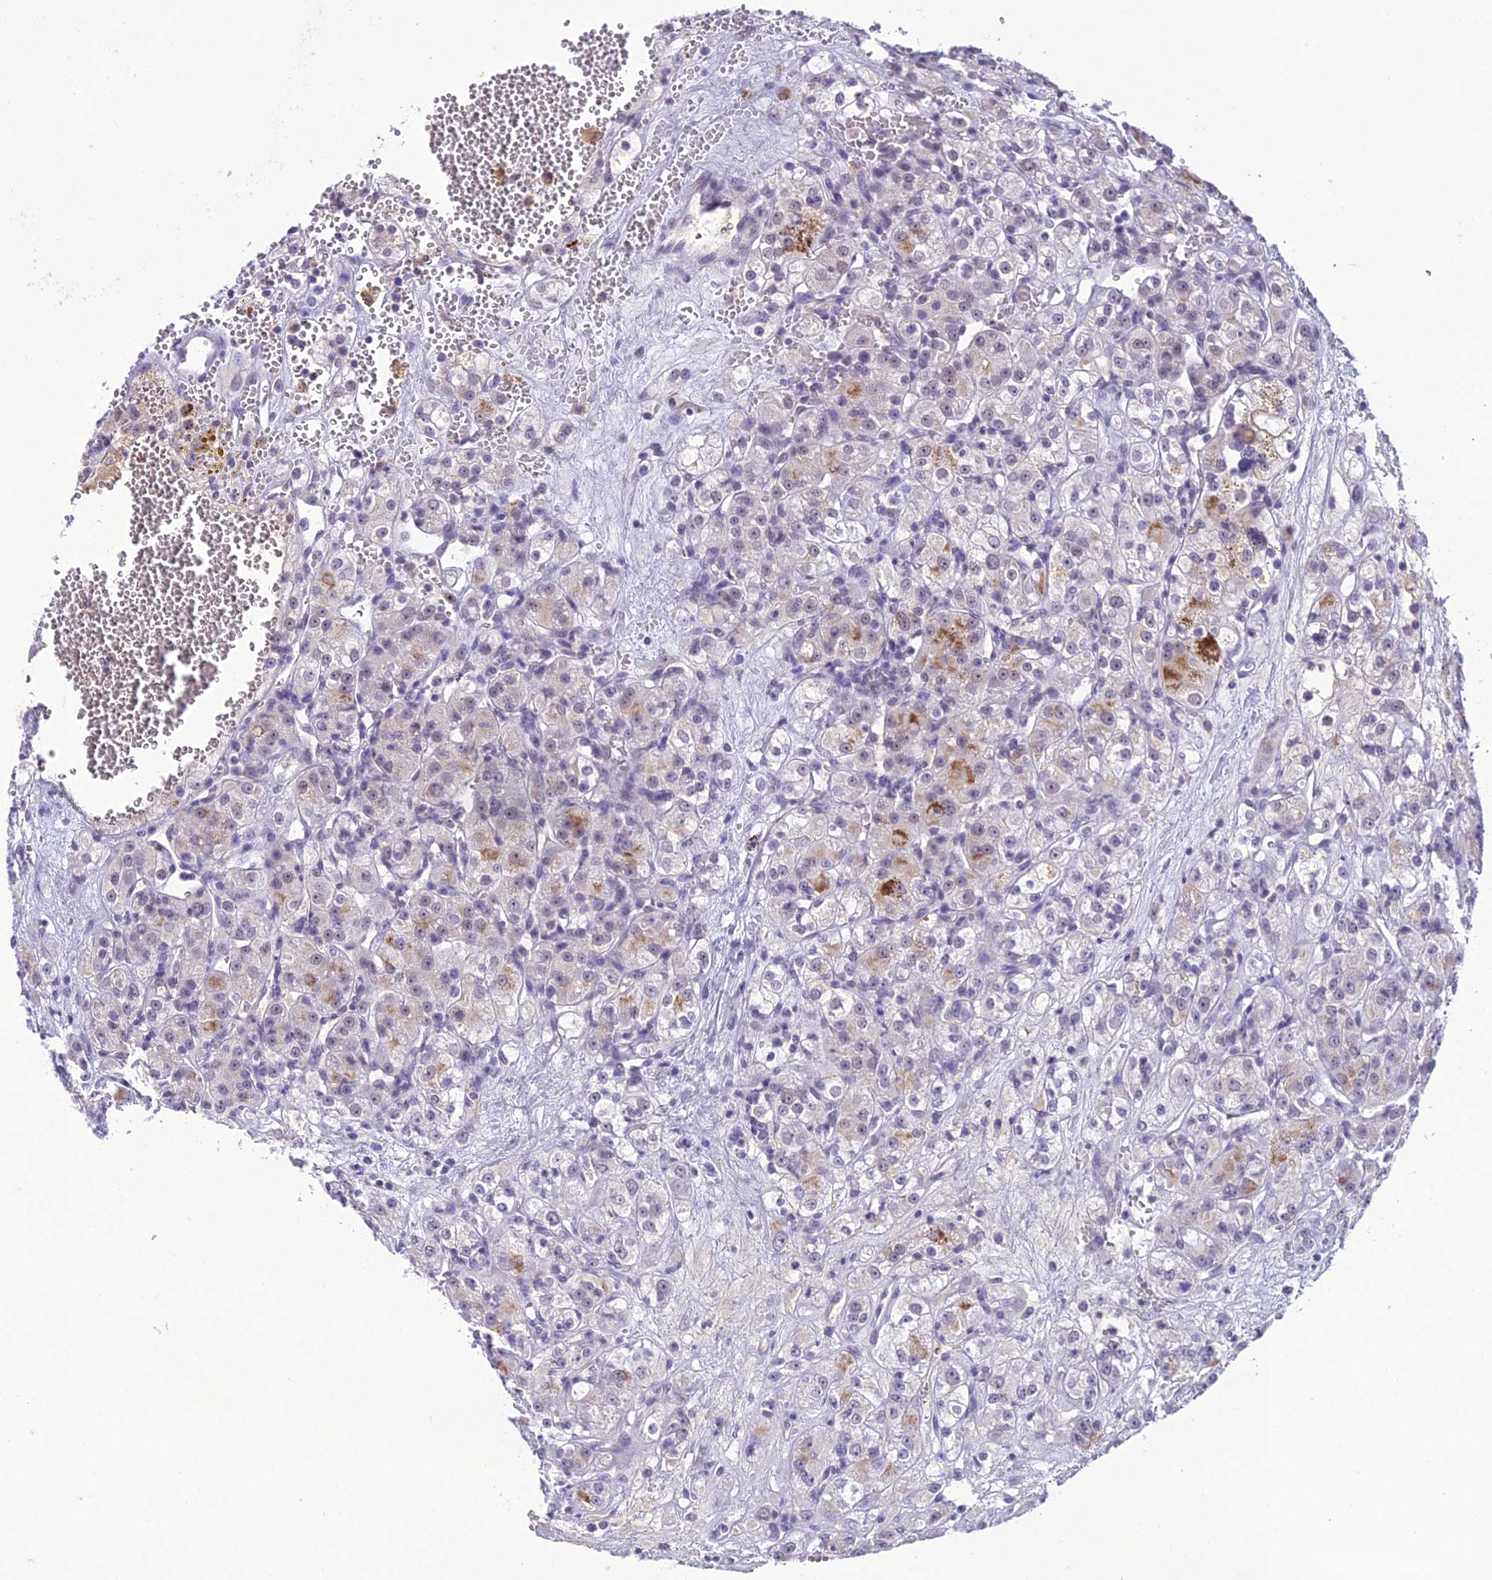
{"staining": {"intensity": "moderate", "quantity": "<25%", "location": "cytoplasmic/membranous"}, "tissue": "renal cancer", "cell_type": "Tumor cells", "image_type": "cancer", "snomed": [{"axis": "morphology", "description": "Normal tissue, NOS"}, {"axis": "morphology", "description": "Adenocarcinoma, NOS"}, {"axis": "topography", "description": "Kidney"}], "caption": "Renal cancer (adenocarcinoma) stained with a brown dye displays moderate cytoplasmic/membranous positive positivity in about <25% of tumor cells.", "gene": "SH3RF3", "patient": {"sex": "male", "age": 61}}